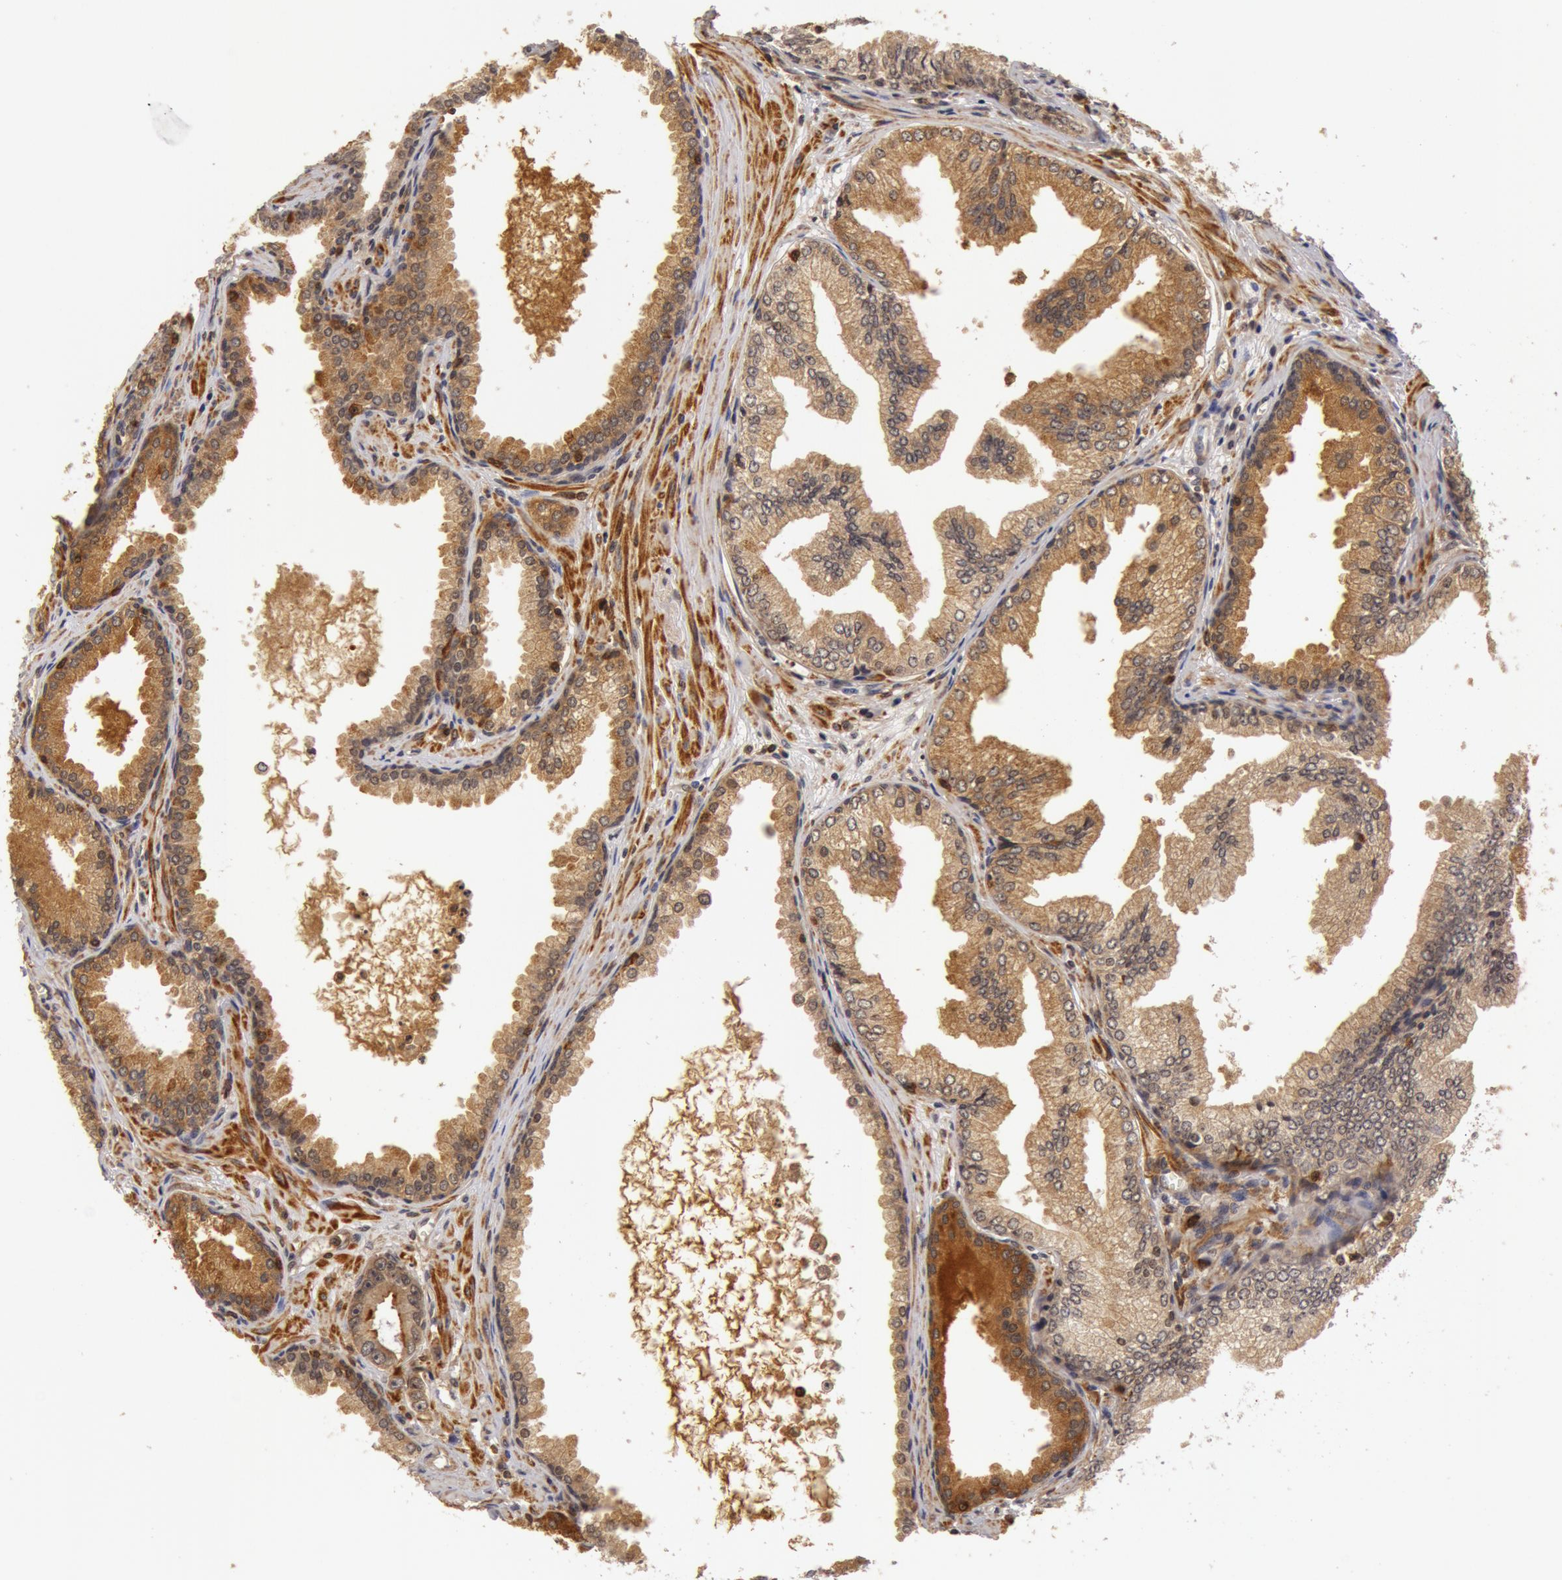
{"staining": {"intensity": "weak", "quantity": ">75%", "location": "cytoplasmic/membranous"}, "tissue": "prostate cancer", "cell_type": "Tumor cells", "image_type": "cancer", "snomed": [{"axis": "morphology", "description": "Adenocarcinoma, Low grade"}, {"axis": "topography", "description": "Prostate"}], "caption": "Low-grade adenocarcinoma (prostate) stained with immunohistochemistry reveals weak cytoplasmic/membranous expression in approximately >75% of tumor cells.", "gene": "ZNF350", "patient": {"sex": "male", "age": 65}}